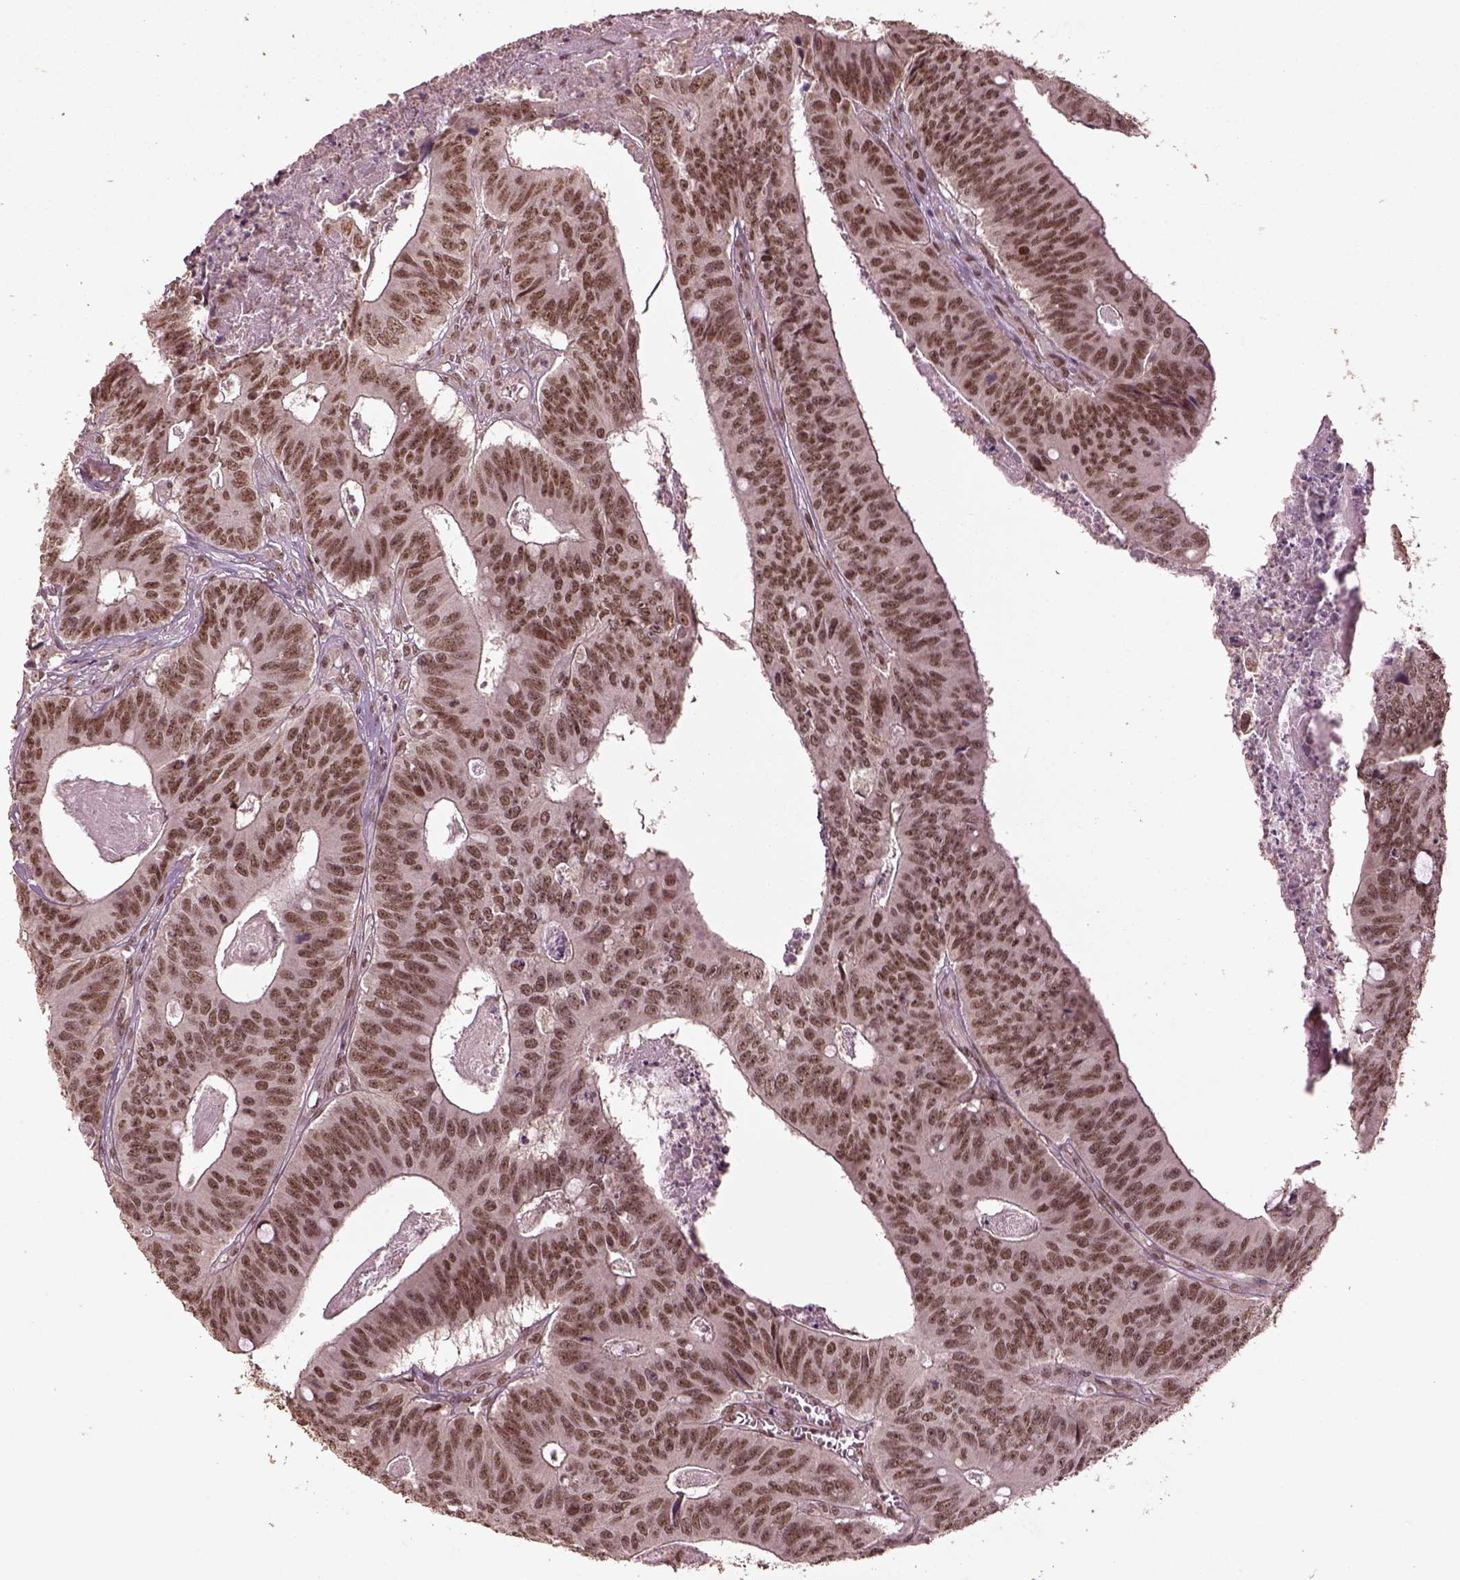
{"staining": {"intensity": "moderate", "quantity": ">75%", "location": "nuclear"}, "tissue": "colorectal cancer", "cell_type": "Tumor cells", "image_type": "cancer", "snomed": [{"axis": "morphology", "description": "Adenocarcinoma, NOS"}, {"axis": "topography", "description": "Colon"}], "caption": "A brown stain highlights moderate nuclear staining of a protein in human adenocarcinoma (colorectal) tumor cells. (IHC, brightfield microscopy, high magnification).", "gene": "BRD9", "patient": {"sex": "male", "age": 84}}